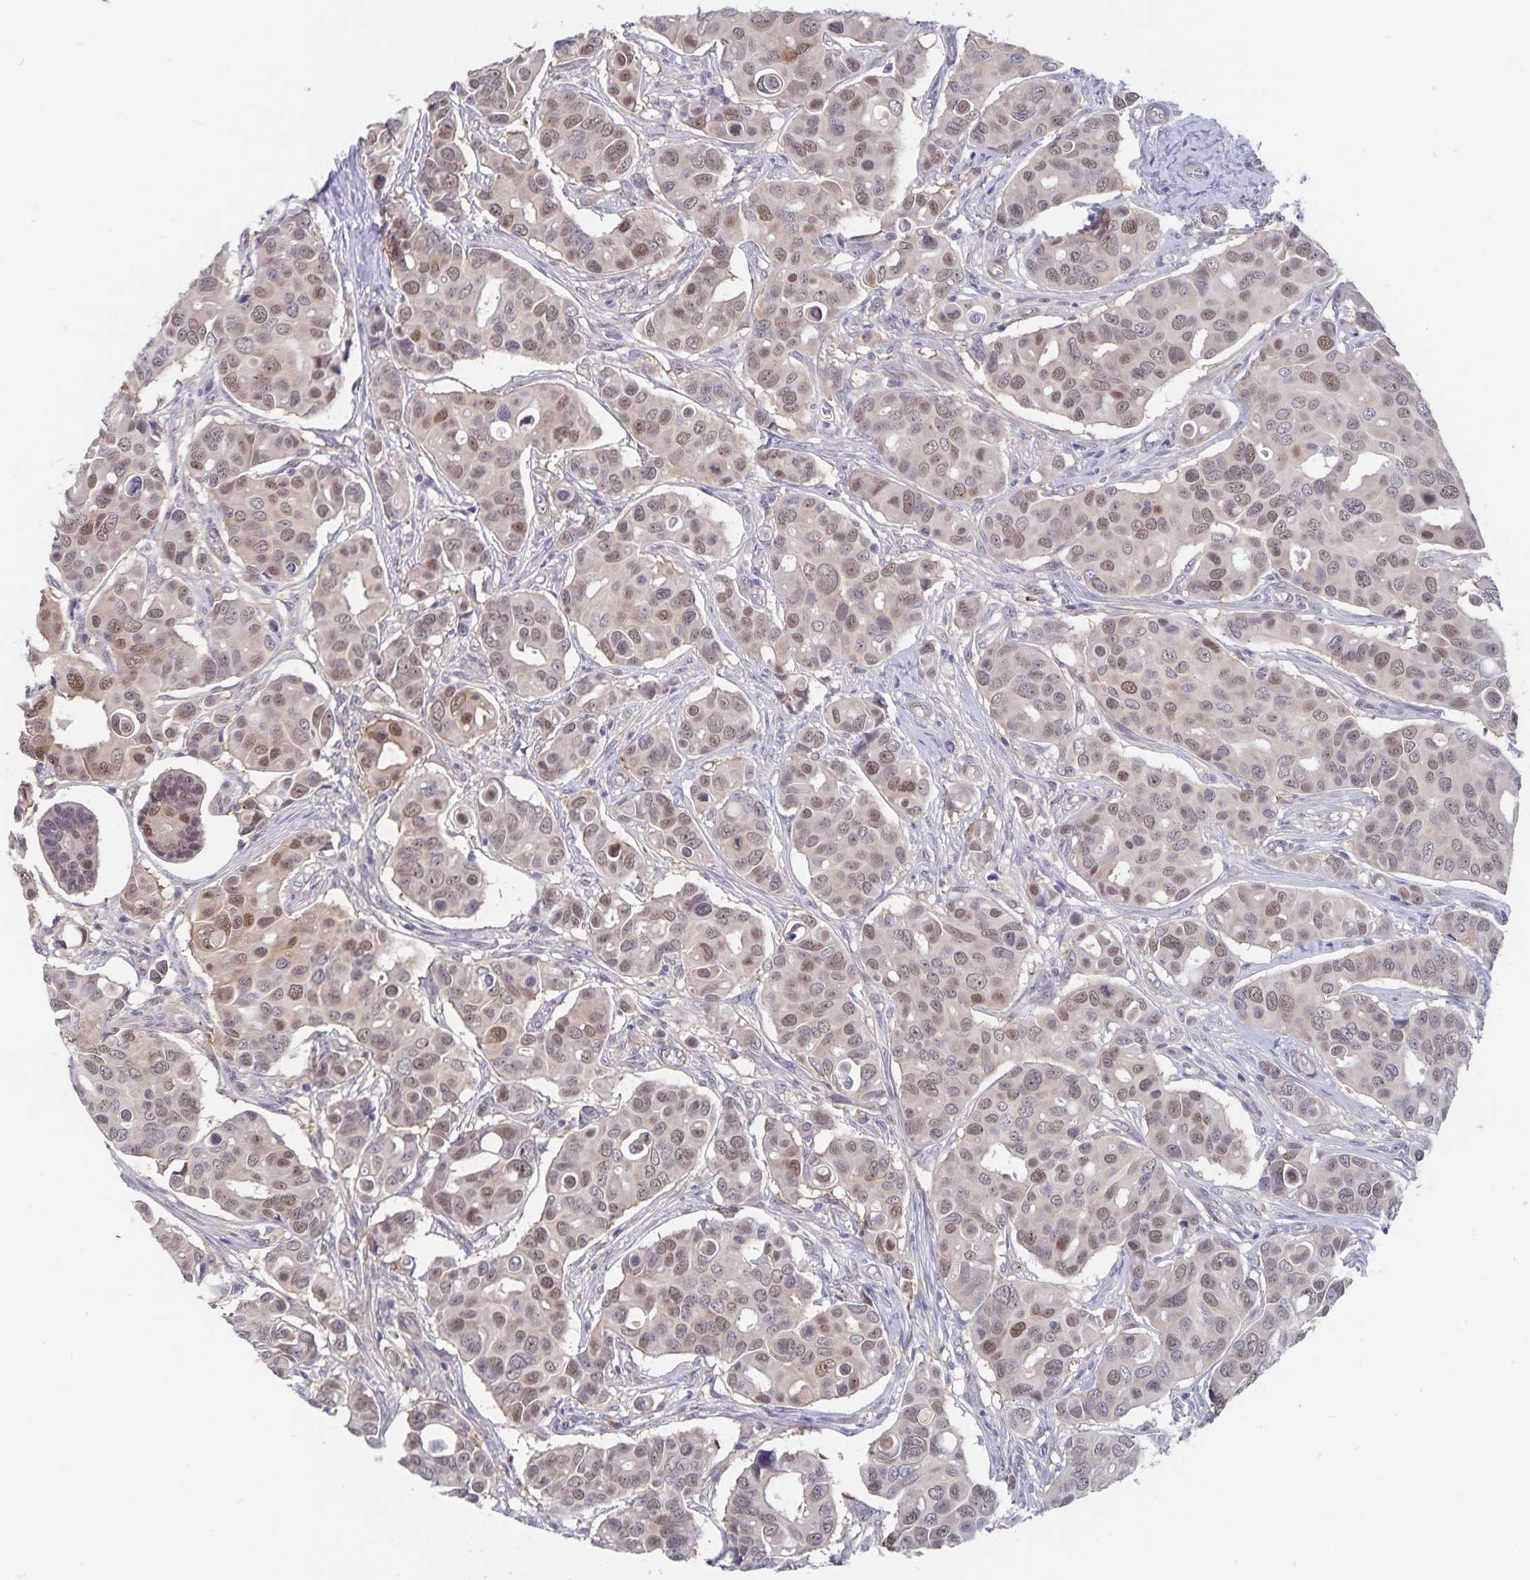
{"staining": {"intensity": "weak", "quantity": "25%-75%", "location": "nuclear"}, "tissue": "breast cancer", "cell_type": "Tumor cells", "image_type": "cancer", "snomed": [{"axis": "morphology", "description": "Normal tissue, NOS"}, {"axis": "morphology", "description": "Duct carcinoma"}, {"axis": "topography", "description": "Skin"}, {"axis": "topography", "description": "Breast"}], "caption": "About 25%-75% of tumor cells in breast cancer (intraductal carcinoma) display weak nuclear protein staining as visualized by brown immunohistochemical staining.", "gene": "BAG6", "patient": {"sex": "female", "age": 54}}